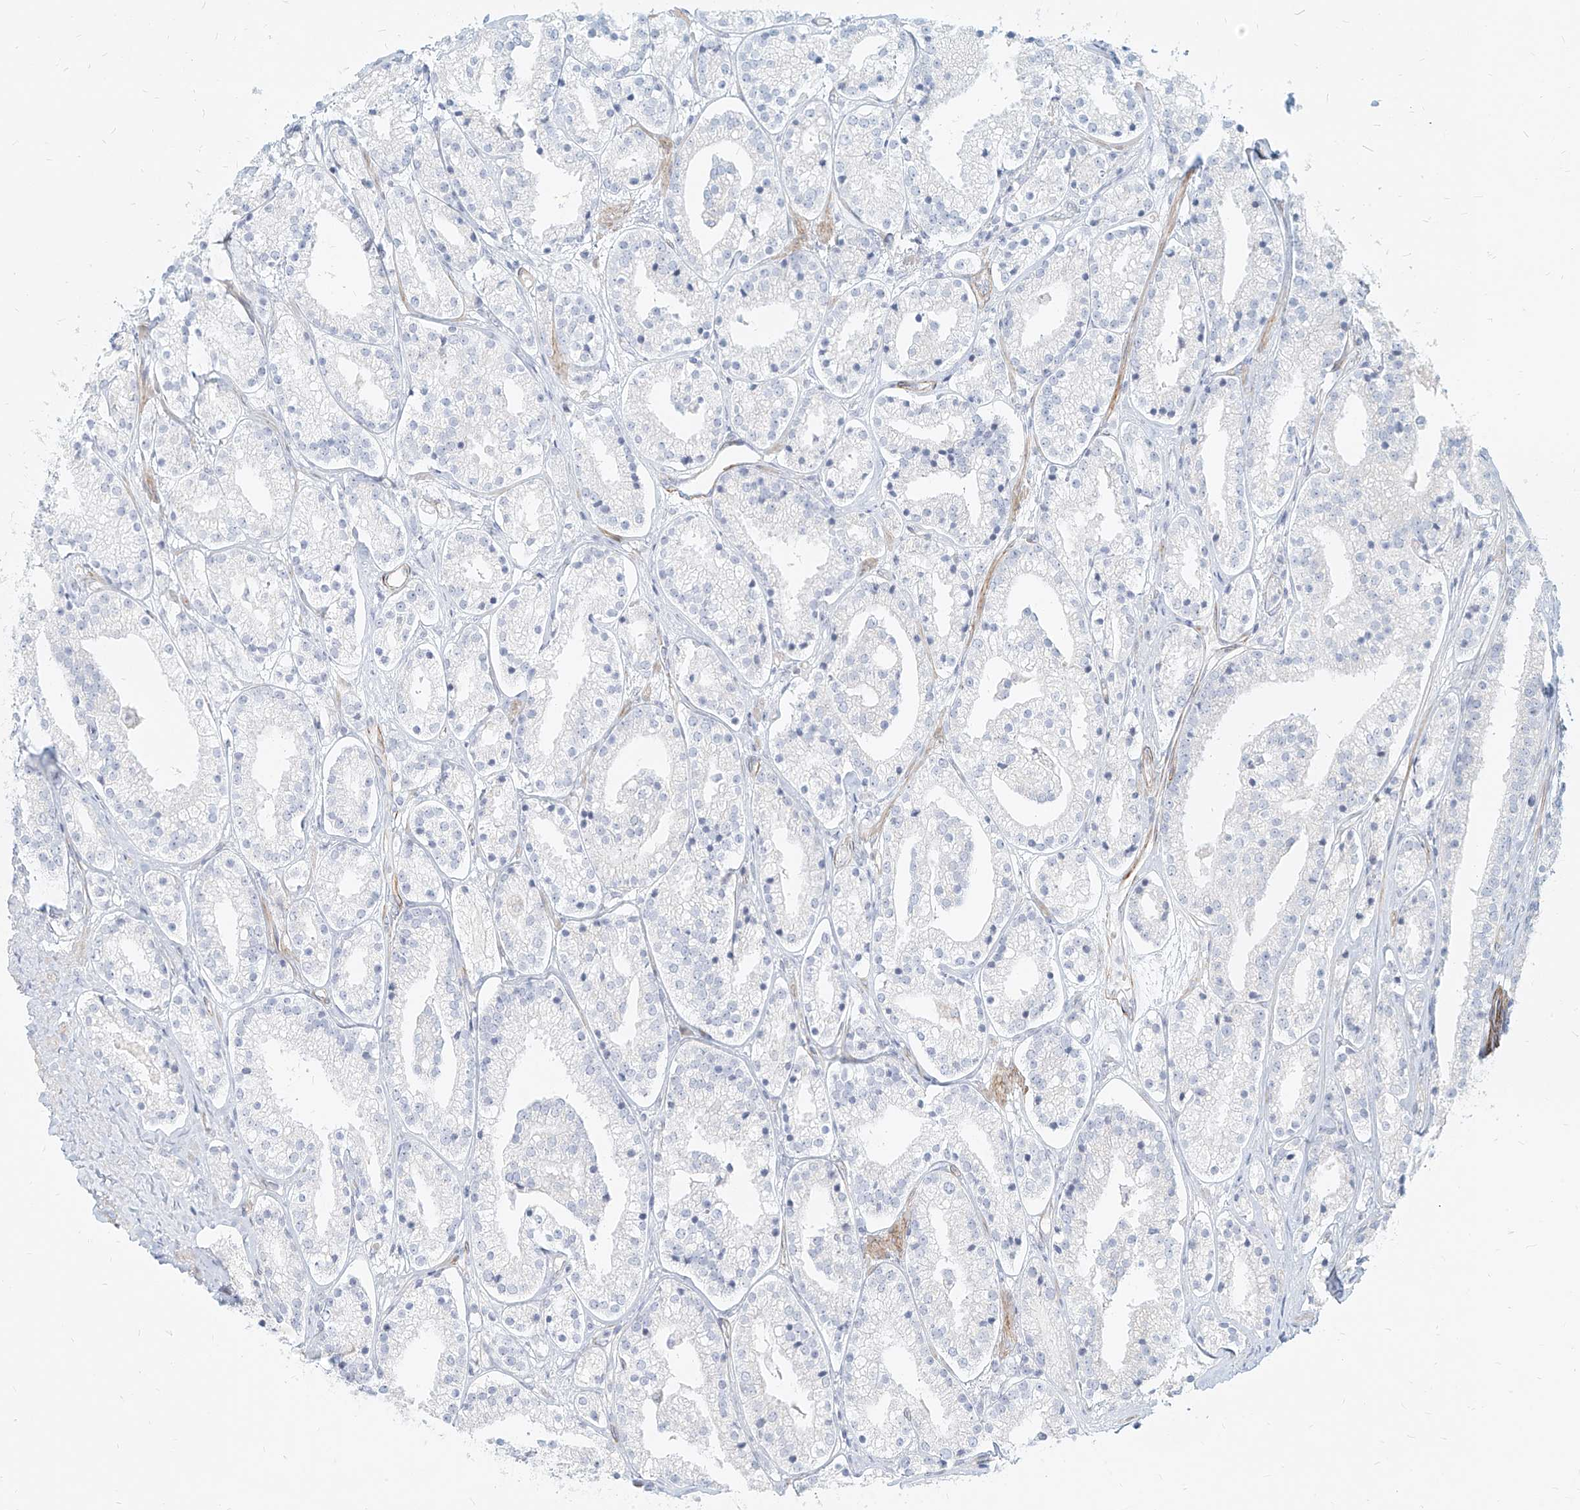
{"staining": {"intensity": "negative", "quantity": "none", "location": "none"}, "tissue": "prostate cancer", "cell_type": "Tumor cells", "image_type": "cancer", "snomed": [{"axis": "morphology", "description": "Adenocarcinoma, High grade"}, {"axis": "topography", "description": "Prostate"}], "caption": "The photomicrograph shows no staining of tumor cells in prostate adenocarcinoma (high-grade).", "gene": "ITPKB", "patient": {"sex": "male", "age": 69}}